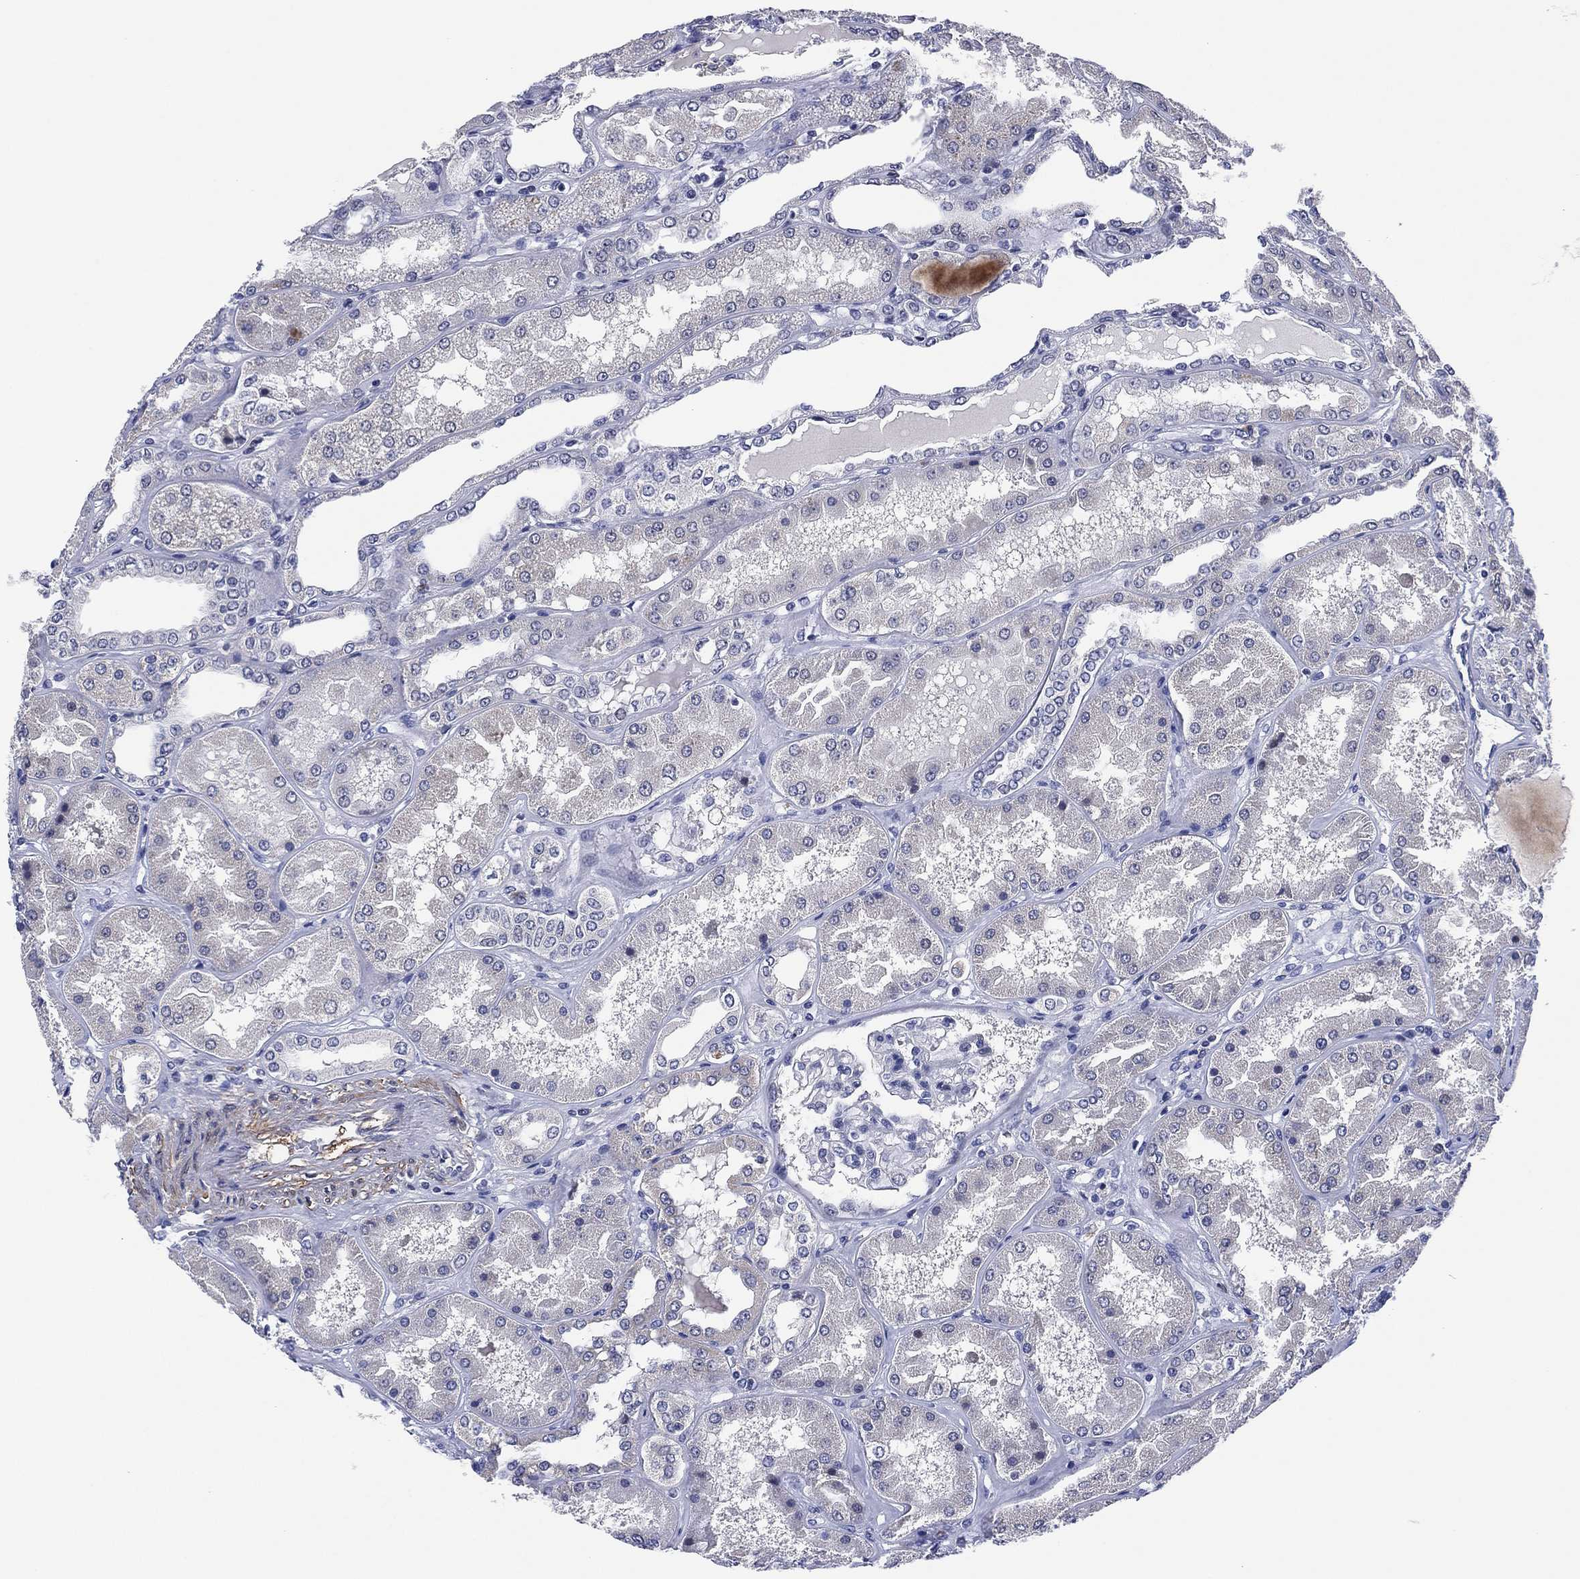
{"staining": {"intensity": "negative", "quantity": "none", "location": "none"}, "tissue": "kidney", "cell_type": "Cells in glomeruli", "image_type": "normal", "snomed": [{"axis": "morphology", "description": "Normal tissue, NOS"}, {"axis": "topography", "description": "Kidney"}], "caption": "A micrograph of human kidney is negative for staining in cells in glomeruli. (Stains: DAB immunohistochemistry with hematoxylin counter stain, Microscopy: brightfield microscopy at high magnification).", "gene": "CLIP3", "patient": {"sex": "female", "age": 56}}